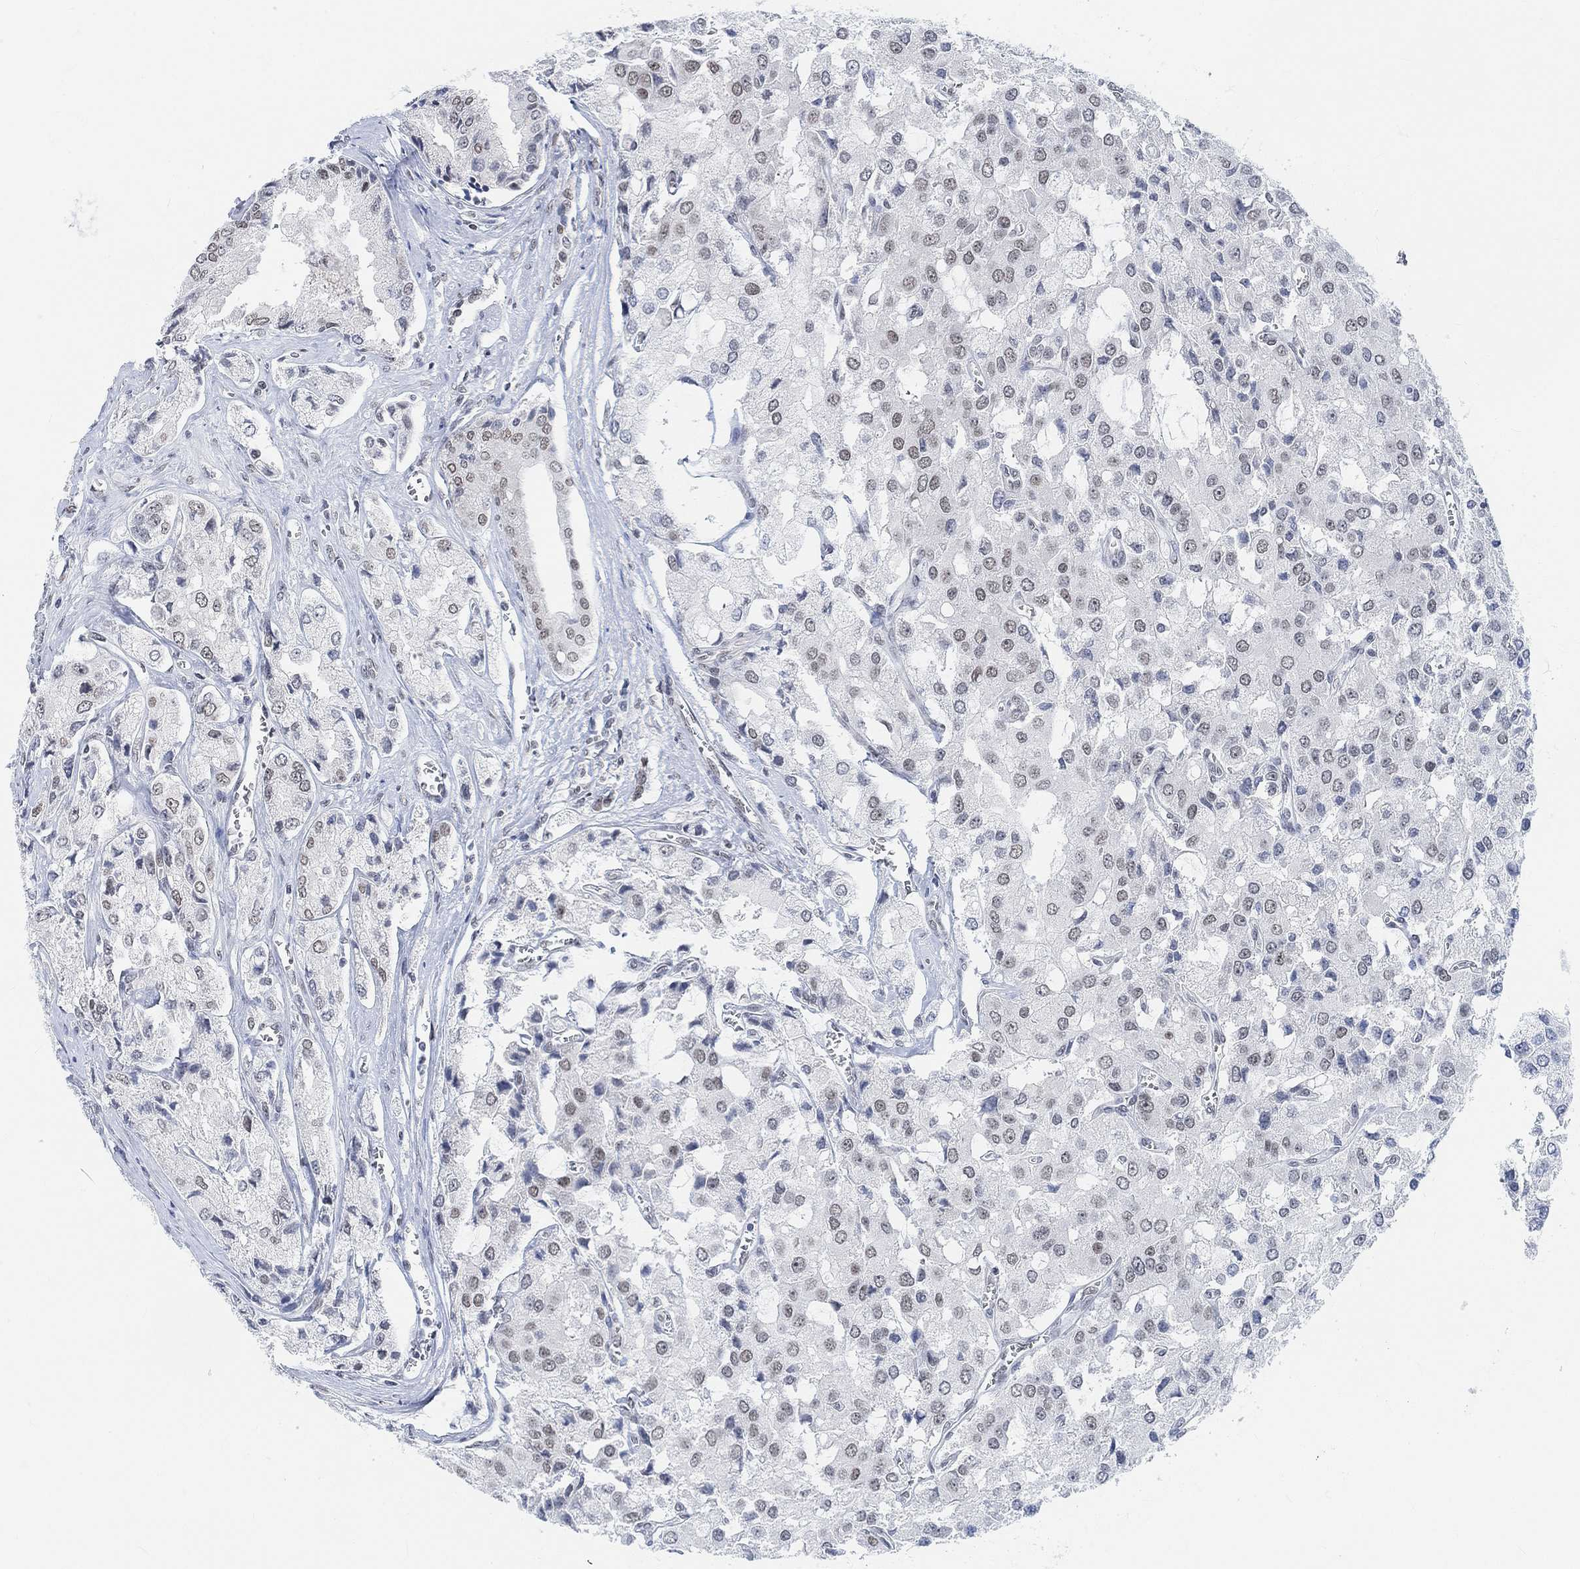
{"staining": {"intensity": "weak", "quantity": "<25%", "location": "nuclear"}, "tissue": "prostate cancer", "cell_type": "Tumor cells", "image_type": "cancer", "snomed": [{"axis": "morphology", "description": "Adenocarcinoma, NOS"}, {"axis": "topography", "description": "Prostate and seminal vesicle, NOS"}, {"axis": "topography", "description": "Prostate"}], "caption": "Immunohistochemical staining of human prostate adenocarcinoma shows no significant staining in tumor cells.", "gene": "PURG", "patient": {"sex": "male", "age": 67}}